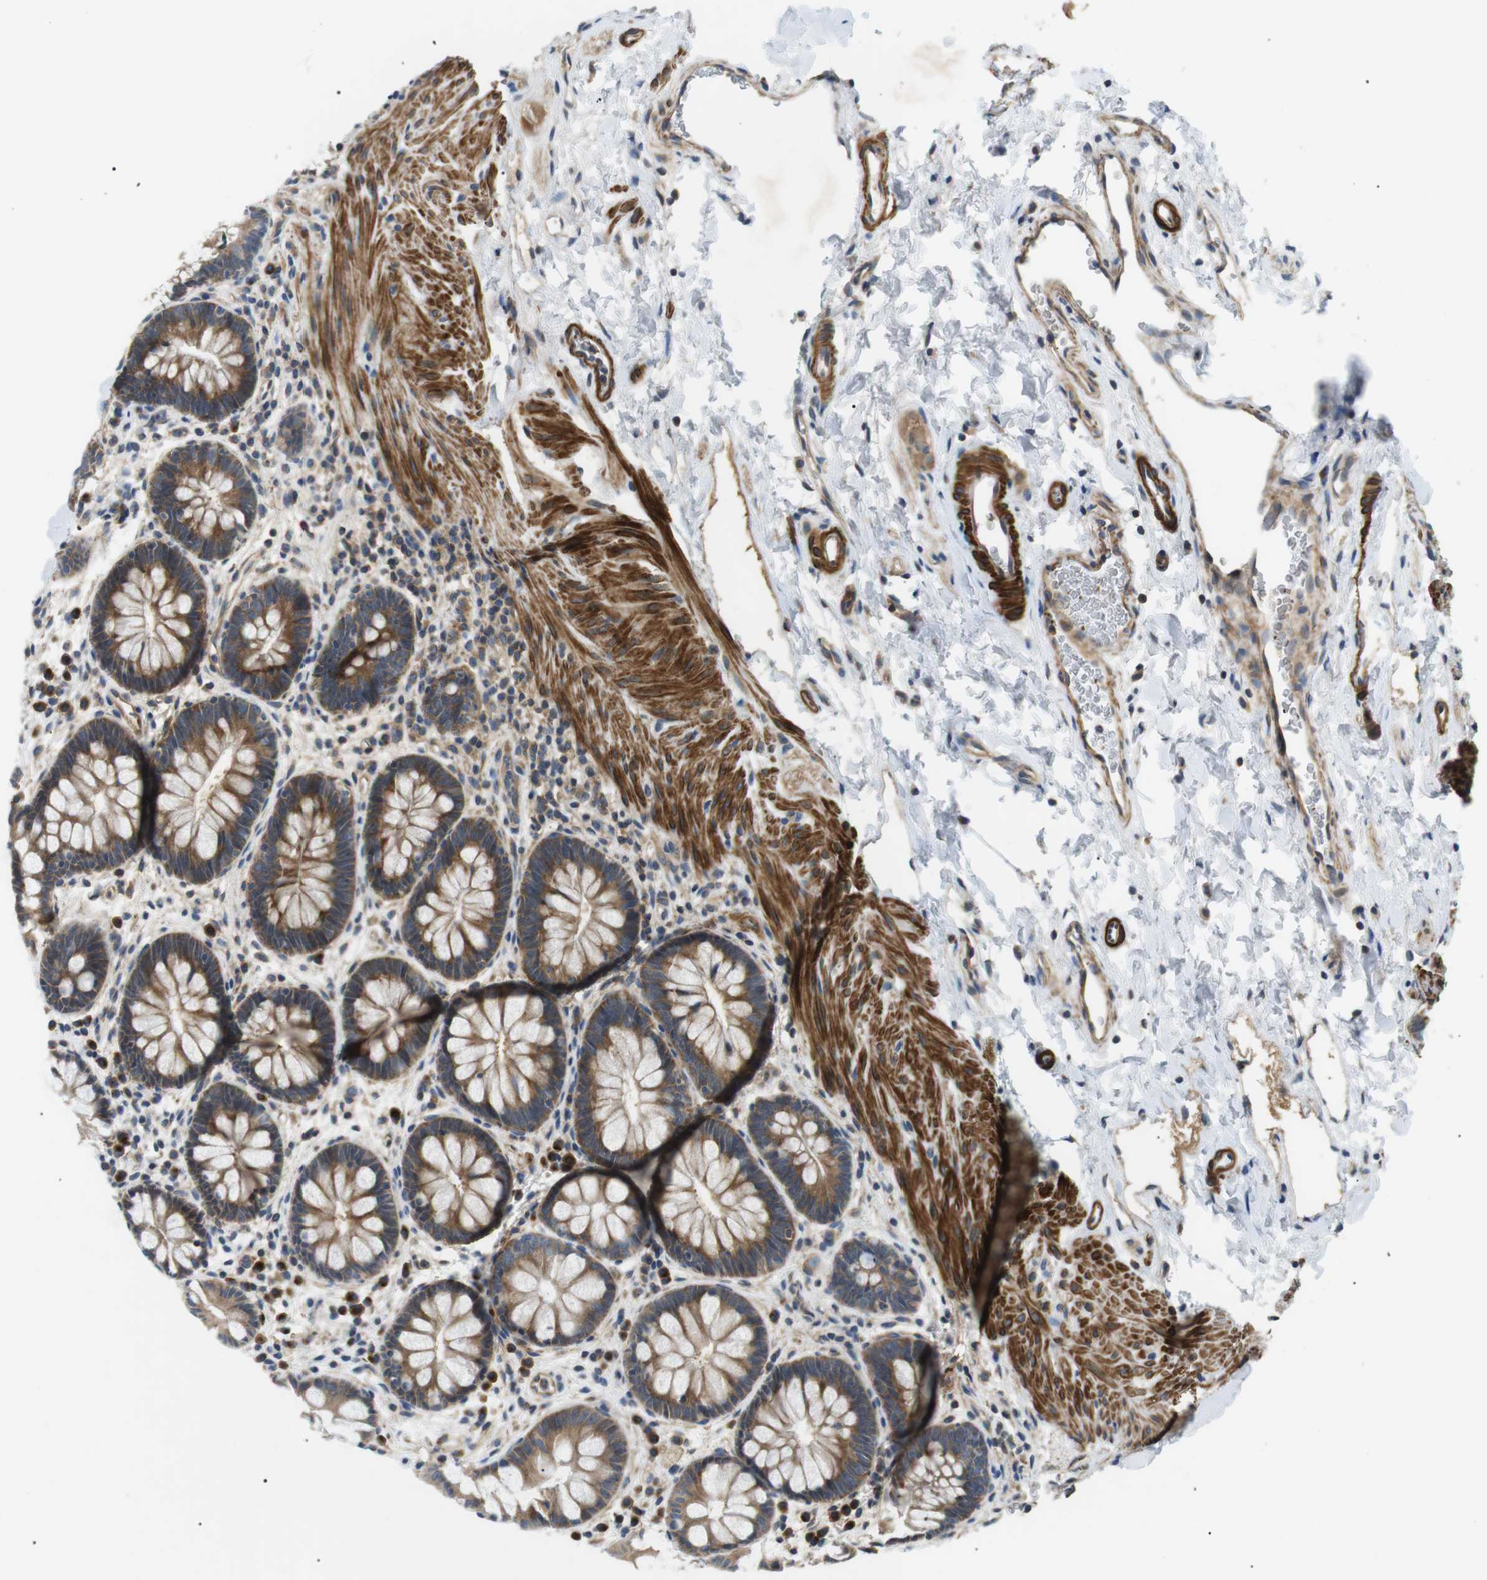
{"staining": {"intensity": "moderate", "quantity": ">75%", "location": "cytoplasmic/membranous"}, "tissue": "rectum", "cell_type": "Glandular cells", "image_type": "normal", "snomed": [{"axis": "morphology", "description": "Normal tissue, NOS"}, {"axis": "topography", "description": "Rectum"}], "caption": "Immunohistochemical staining of unremarkable rectum shows medium levels of moderate cytoplasmic/membranous expression in about >75% of glandular cells. The staining was performed using DAB (3,3'-diaminobenzidine) to visualize the protein expression in brown, while the nuclei were stained in blue with hematoxylin (Magnification: 20x).", "gene": "DIPK1A", "patient": {"sex": "female", "age": 24}}